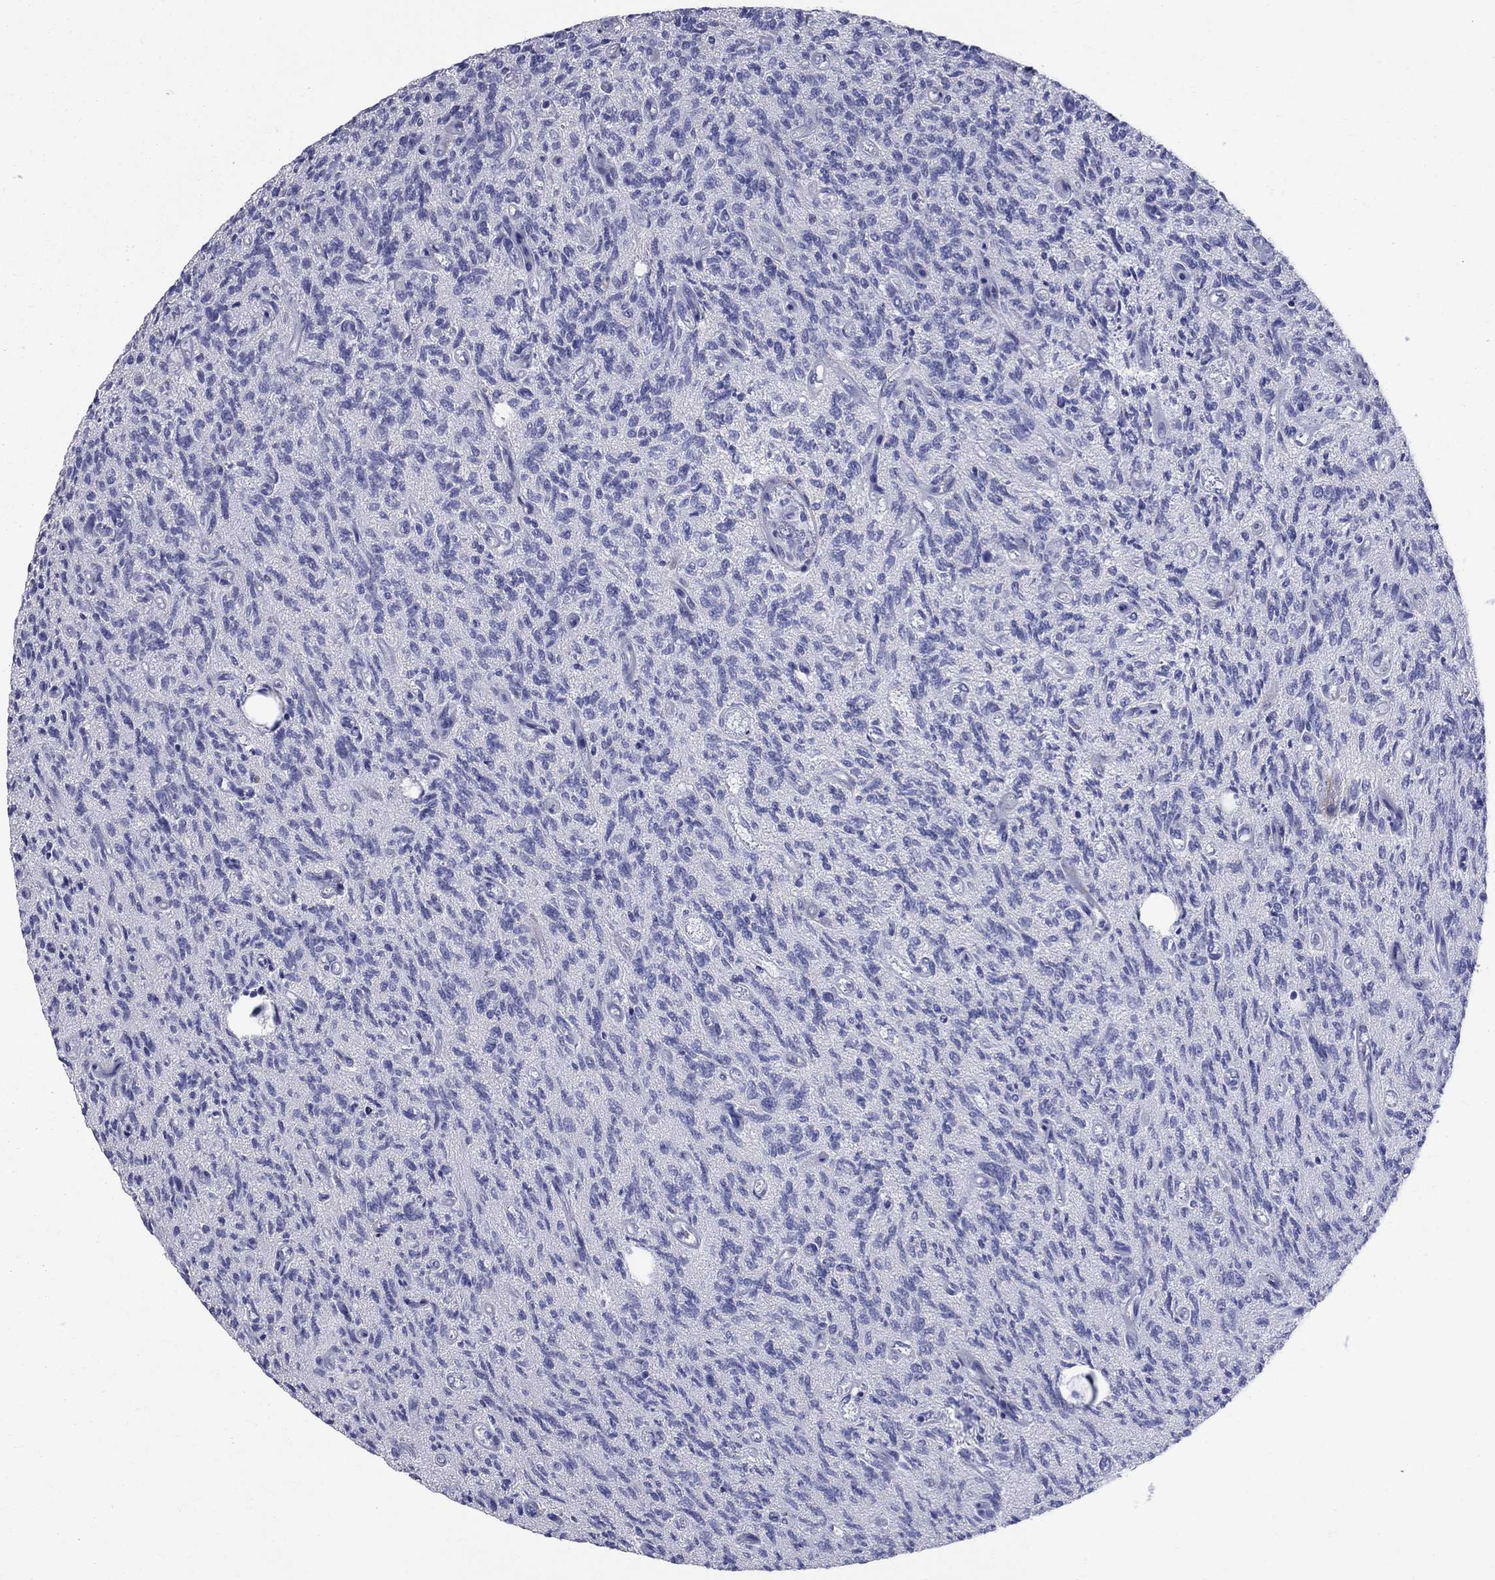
{"staining": {"intensity": "negative", "quantity": "none", "location": "none"}, "tissue": "glioma", "cell_type": "Tumor cells", "image_type": "cancer", "snomed": [{"axis": "morphology", "description": "Glioma, malignant, High grade"}, {"axis": "topography", "description": "Brain"}], "caption": "A high-resolution micrograph shows IHC staining of glioma, which exhibits no significant expression in tumor cells. Brightfield microscopy of immunohistochemistry (IHC) stained with DAB (brown) and hematoxylin (blue), captured at high magnification.", "gene": "ANXA10", "patient": {"sex": "male", "age": 64}}